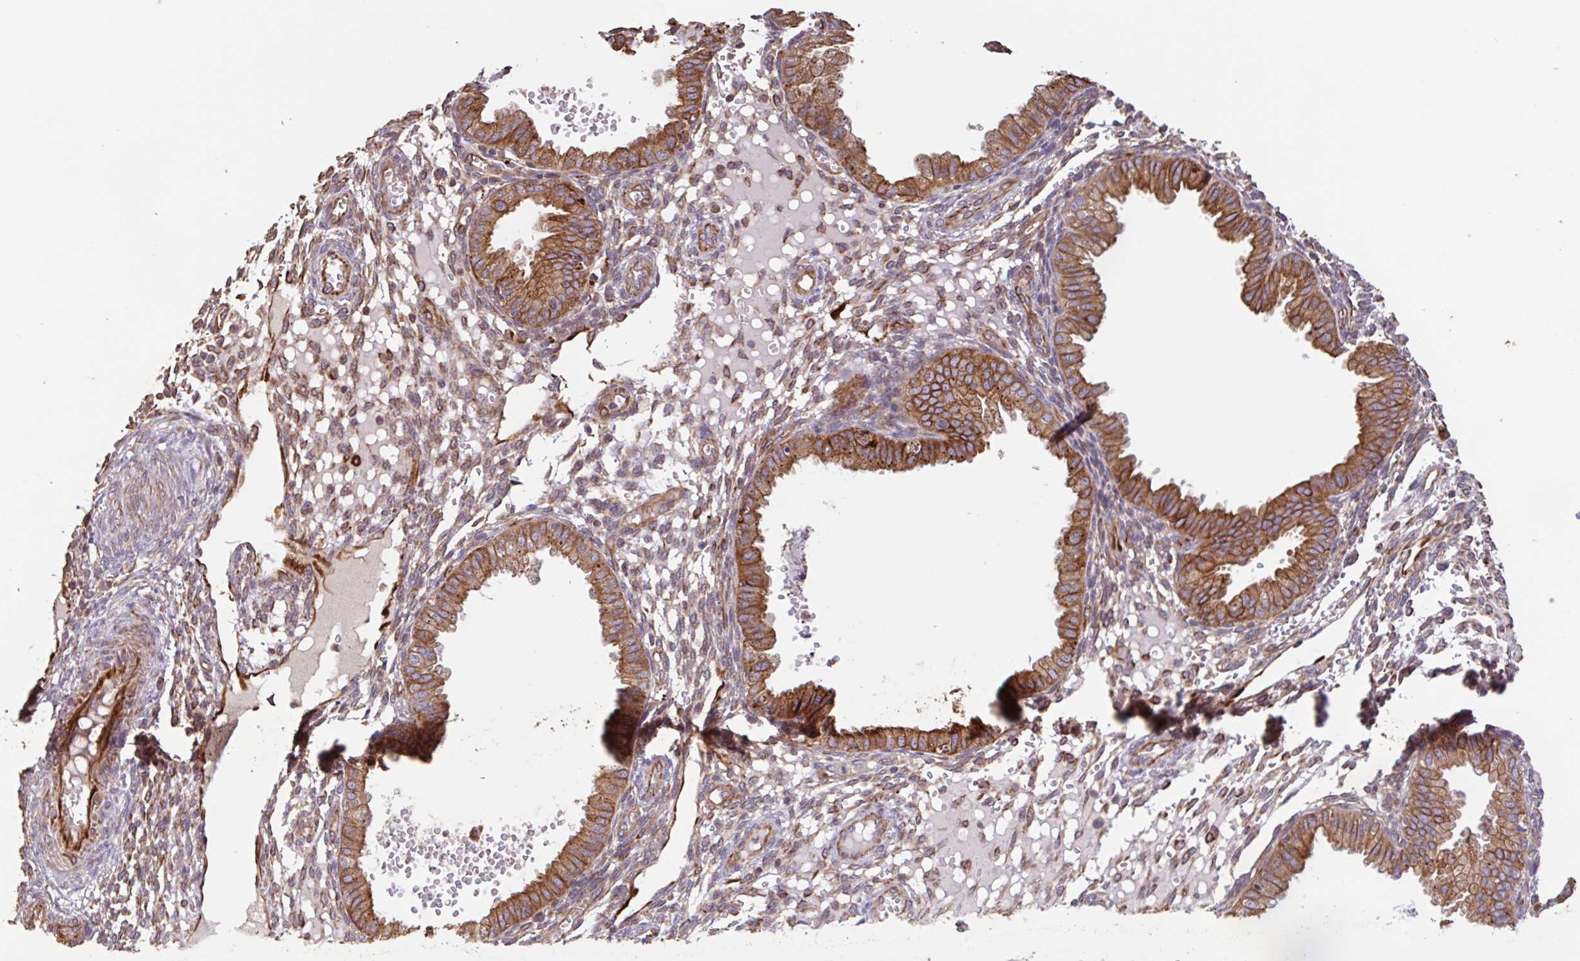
{"staining": {"intensity": "weak", "quantity": "25%-75%", "location": "cytoplasmic/membranous"}, "tissue": "endometrium", "cell_type": "Cells in endometrial stroma", "image_type": "normal", "snomed": [{"axis": "morphology", "description": "Normal tissue, NOS"}, {"axis": "topography", "description": "Endometrium"}], "caption": "Immunohistochemistry histopathology image of normal endometrium stained for a protein (brown), which exhibits low levels of weak cytoplasmic/membranous expression in approximately 25%-75% of cells in endometrial stroma.", "gene": "ZNF790", "patient": {"sex": "female", "age": 33}}